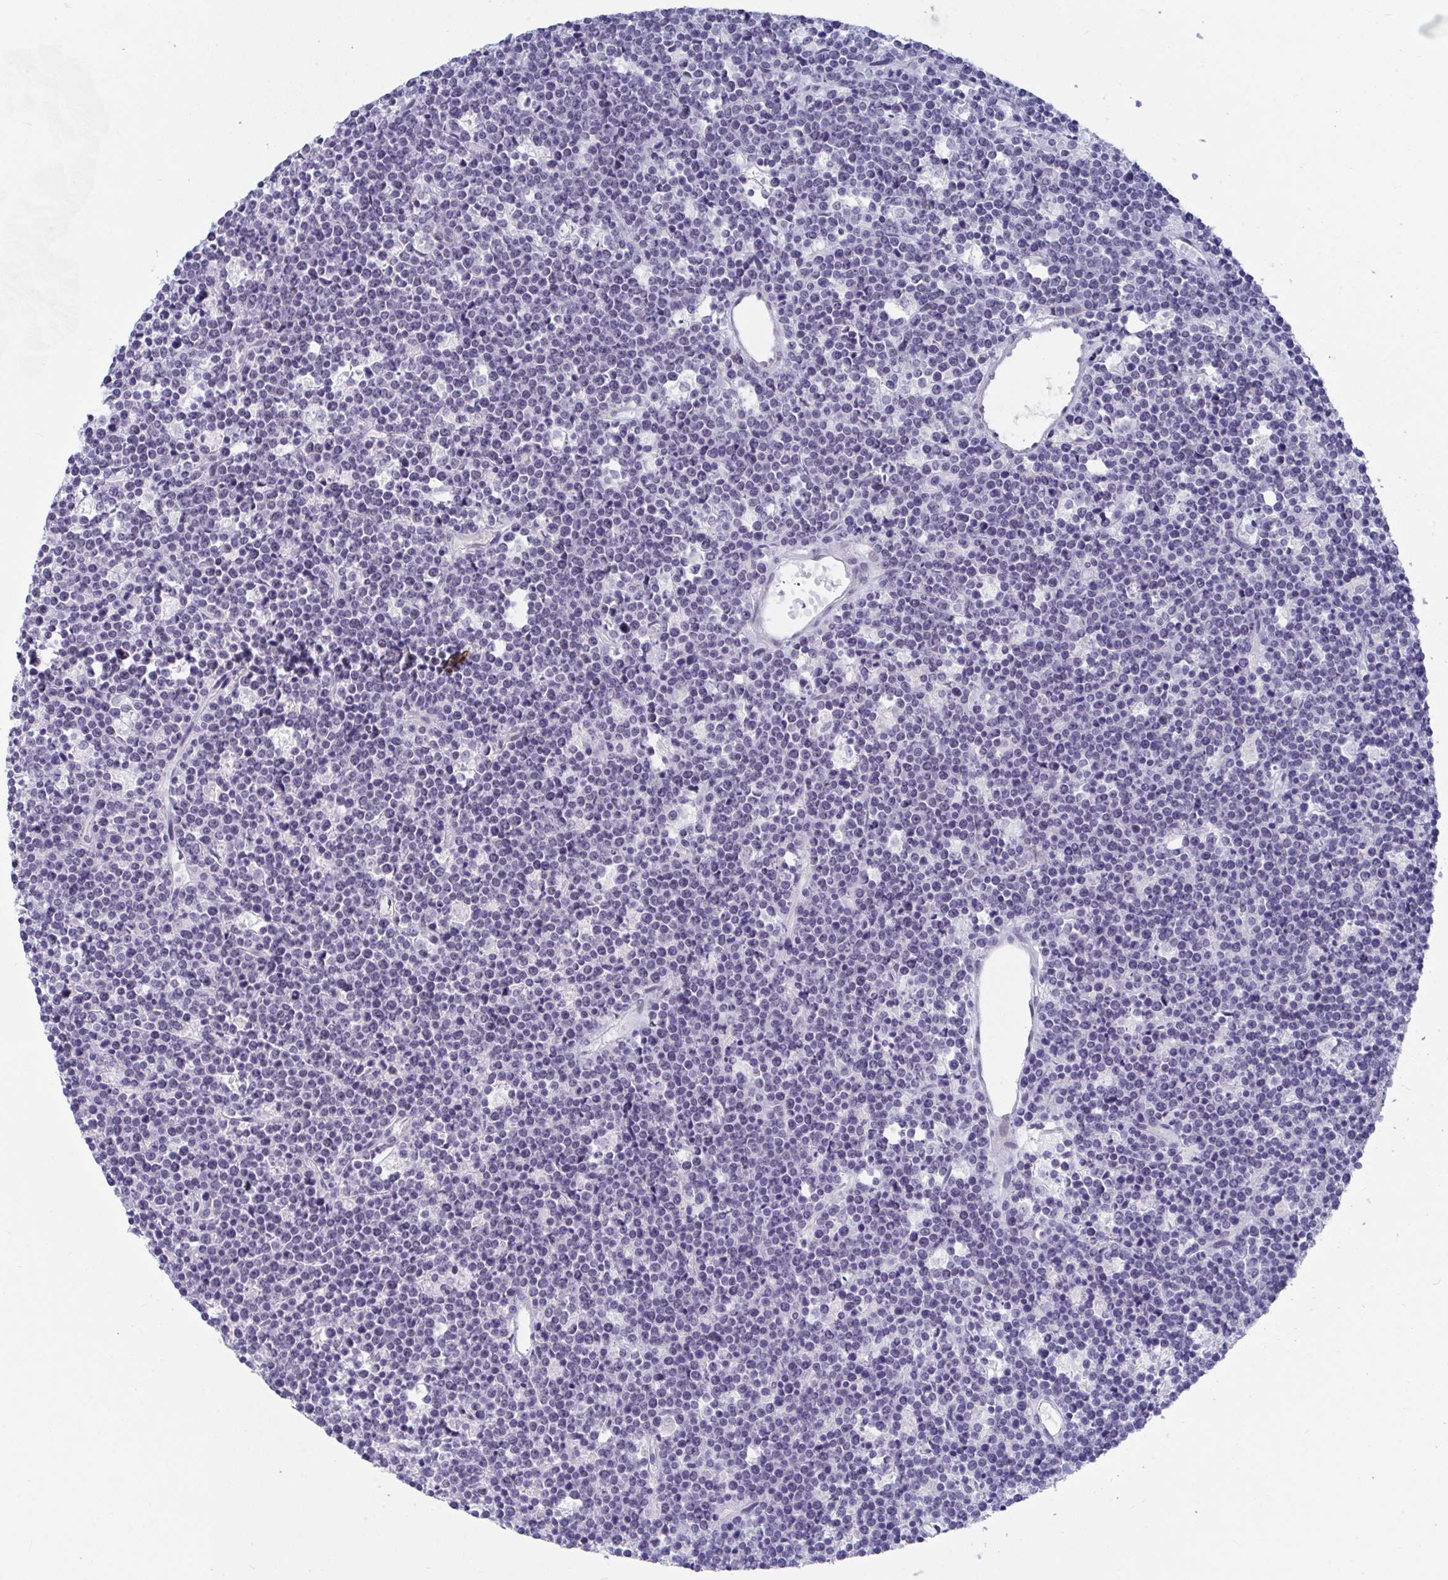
{"staining": {"intensity": "negative", "quantity": "none", "location": "none"}, "tissue": "lymphoma", "cell_type": "Tumor cells", "image_type": "cancer", "snomed": [{"axis": "morphology", "description": "Malignant lymphoma, non-Hodgkin's type, High grade"}, {"axis": "topography", "description": "Ovary"}], "caption": "Immunohistochemistry (IHC) histopathology image of neoplastic tissue: human lymphoma stained with DAB (3,3'-diaminobenzidine) exhibits no significant protein positivity in tumor cells.", "gene": "DAOA", "patient": {"sex": "female", "age": 56}}